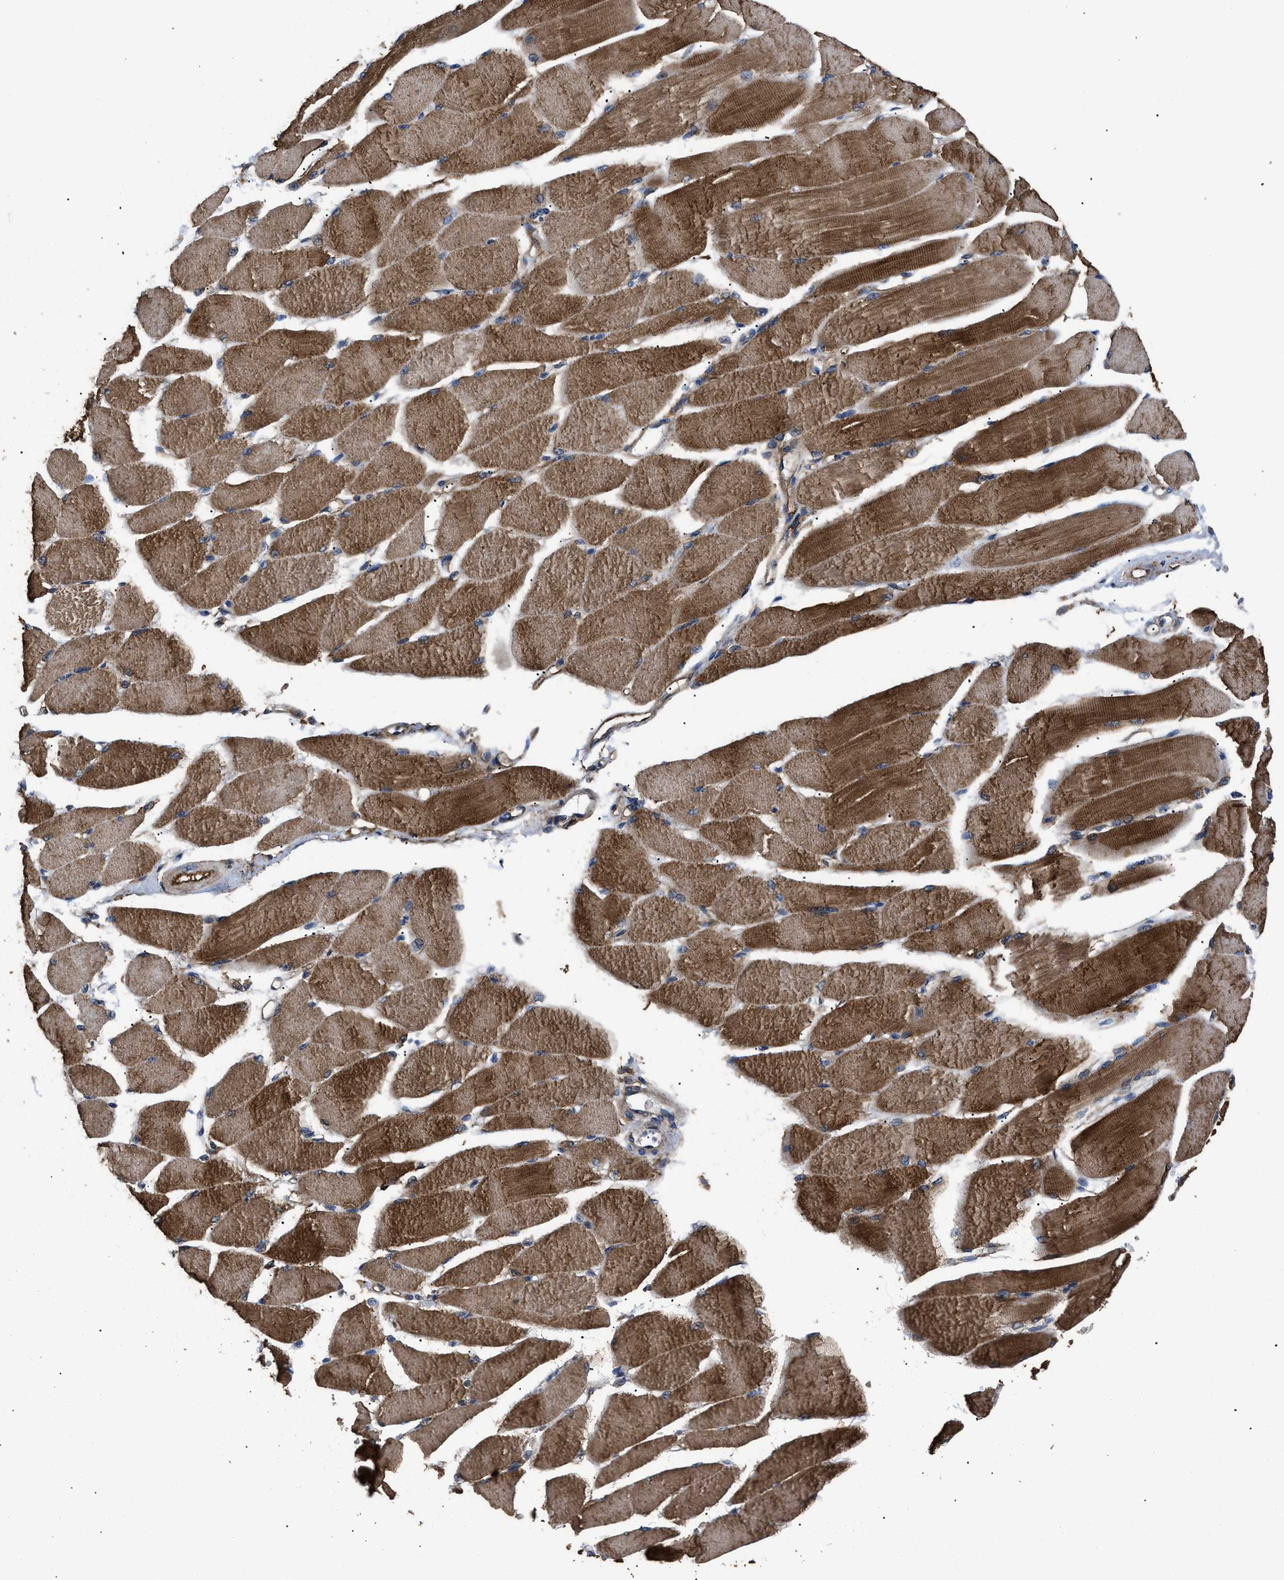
{"staining": {"intensity": "strong", "quantity": ">75%", "location": "cytoplasmic/membranous"}, "tissue": "skeletal muscle", "cell_type": "Myocytes", "image_type": "normal", "snomed": [{"axis": "morphology", "description": "Normal tissue, NOS"}, {"axis": "topography", "description": "Skeletal muscle"}, {"axis": "topography", "description": "Peripheral nerve tissue"}], "caption": "High-magnification brightfield microscopy of benign skeletal muscle stained with DAB (3,3'-diaminobenzidine) (brown) and counterstained with hematoxylin (blue). myocytes exhibit strong cytoplasmic/membranous expression is seen in about>75% of cells.", "gene": "NT5E", "patient": {"sex": "female", "age": 84}}